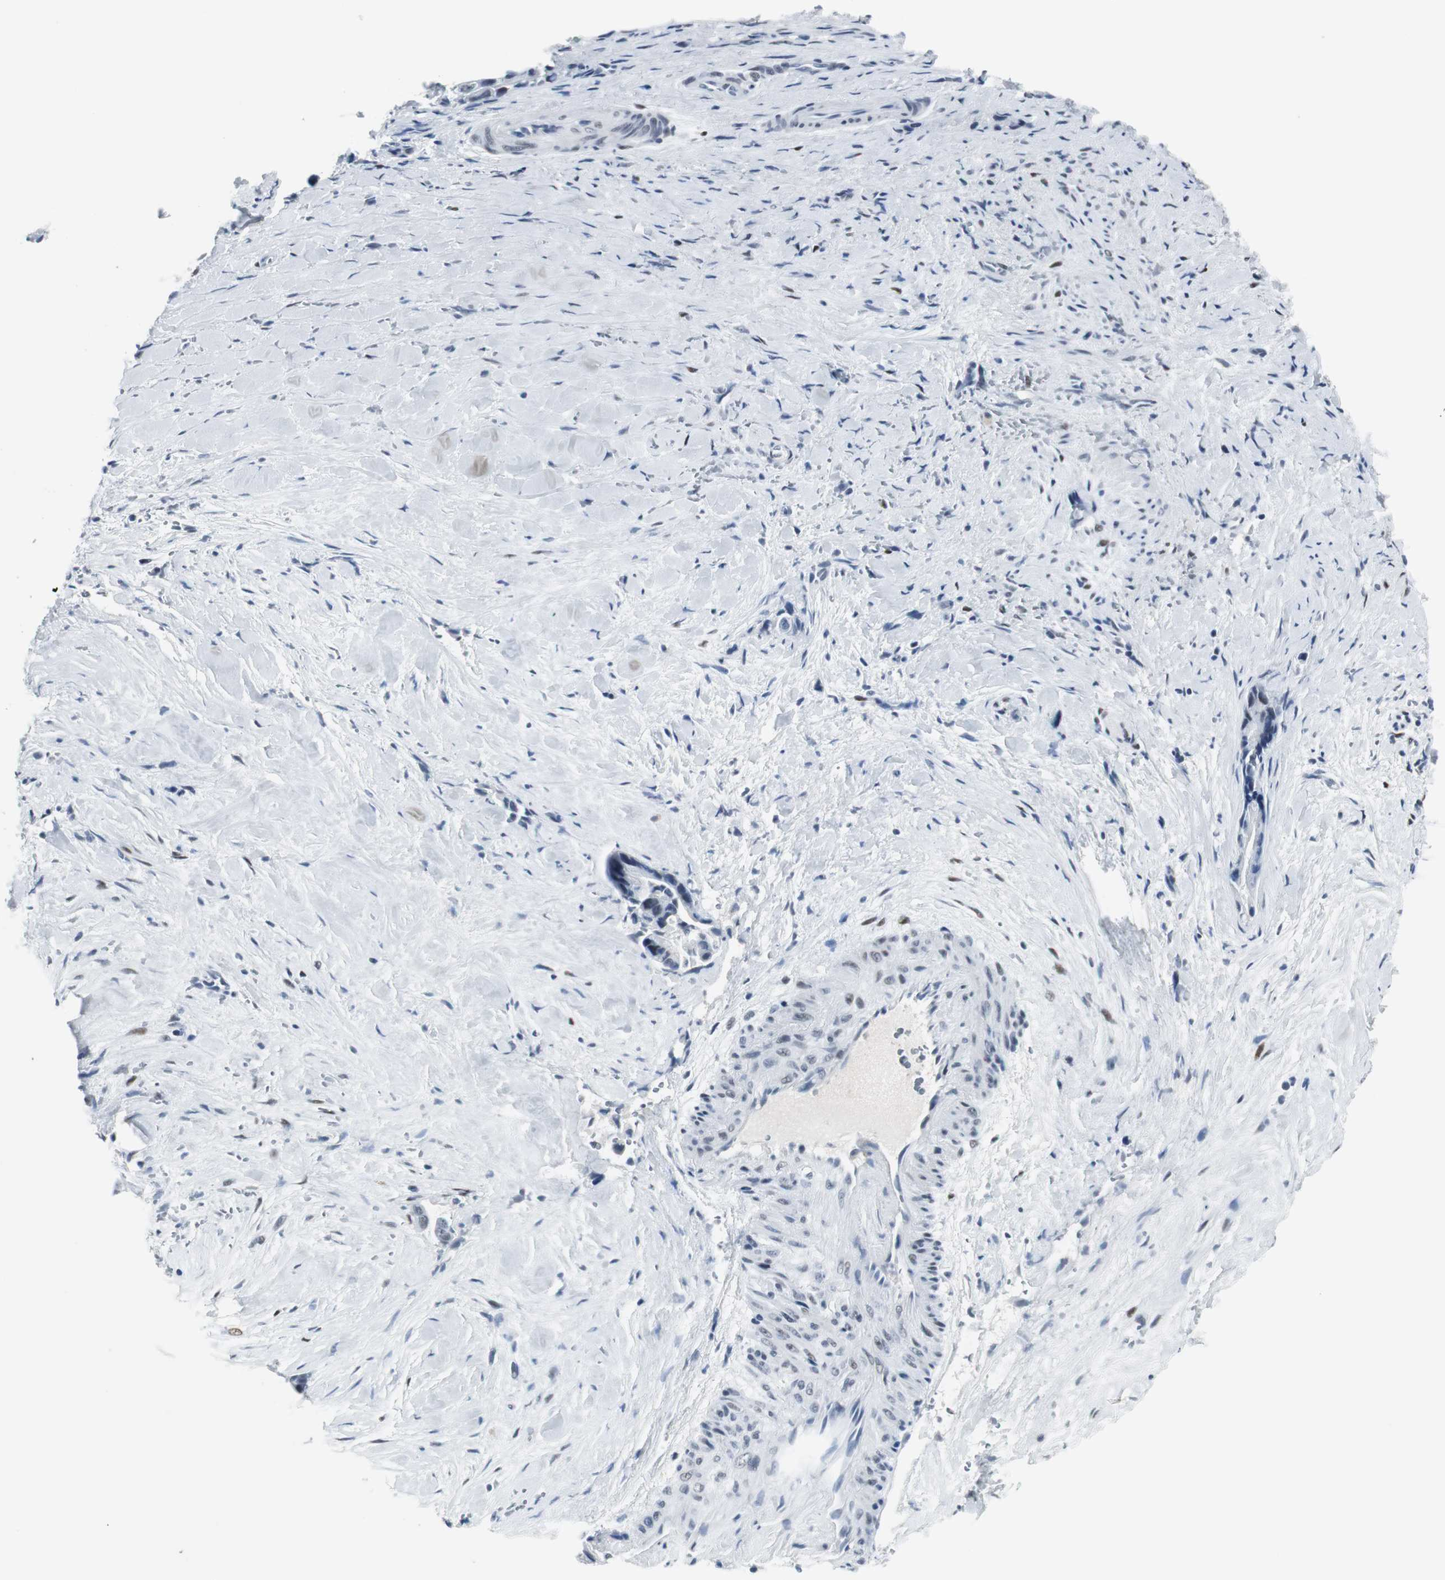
{"staining": {"intensity": "negative", "quantity": "none", "location": "none"}, "tissue": "liver cancer", "cell_type": "Tumor cells", "image_type": "cancer", "snomed": [{"axis": "morphology", "description": "Cholangiocarcinoma"}, {"axis": "topography", "description": "Liver"}], "caption": "Liver cholangiocarcinoma was stained to show a protein in brown. There is no significant expression in tumor cells.", "gene": "ELK1", "patient": {"sex": "female", "age": 55}}